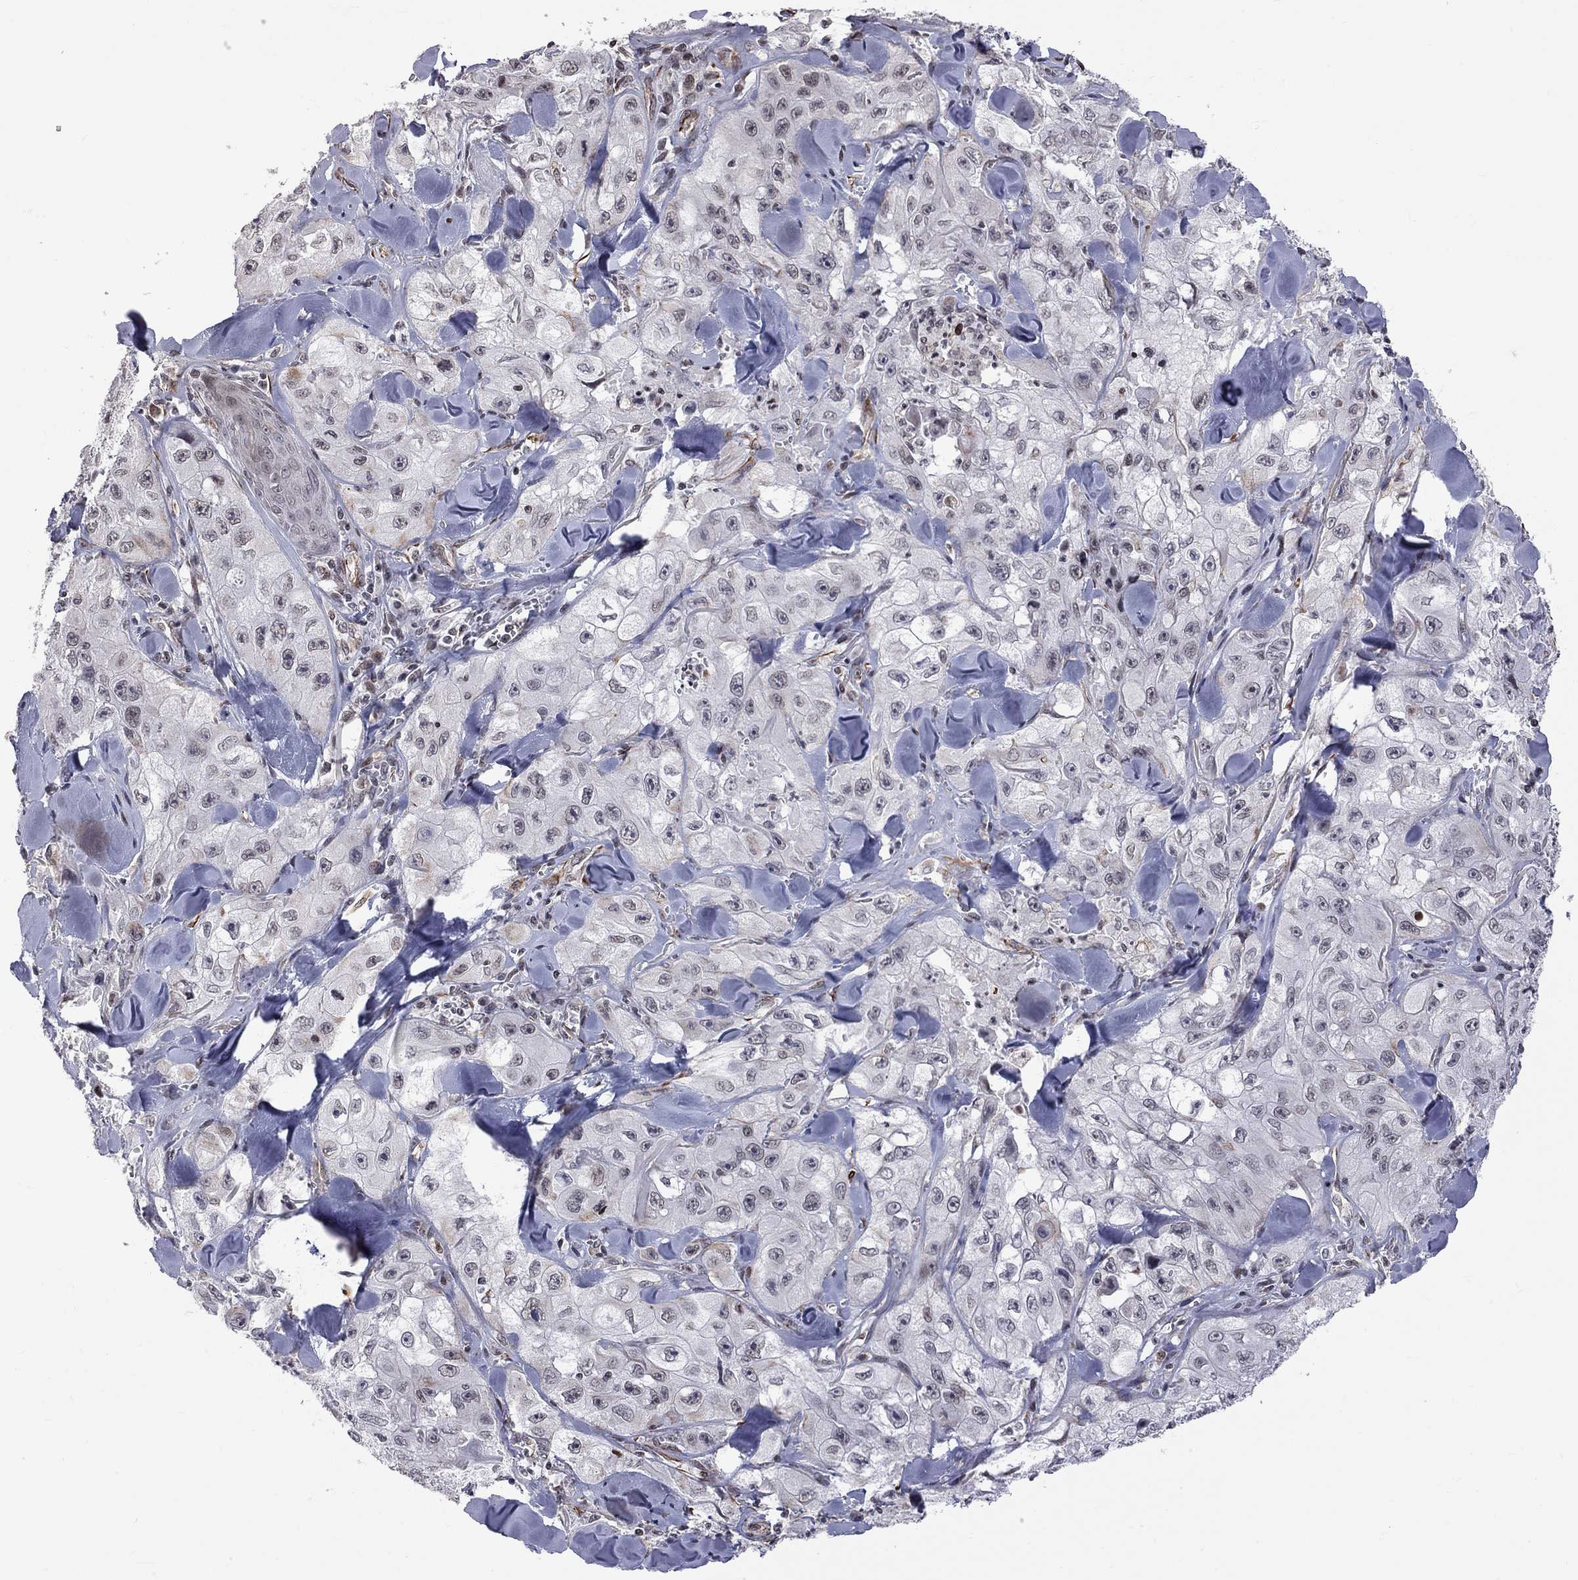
{"staining": {"intensity": "weak", "quantity": "<25%", "location": "cytoplasmic/membranous"}, "tissue": "skin cancer", "cell_type": "Tumor cells", "image_type": "cancer", "snomed": [{"axis": "morphology", "description": "Squamous cell carcinoma, NOS"}, {"axis": "topography", "description": "Skin"}, {"axis": "topography", "description": "Subcutis"}], "caption": "A histopathology image of skin cancer stained for a protein demonstrates no brown staining in tumor cells.", "gene": "MTNR1B", "patient": {"sex": "male", "age": 73}}